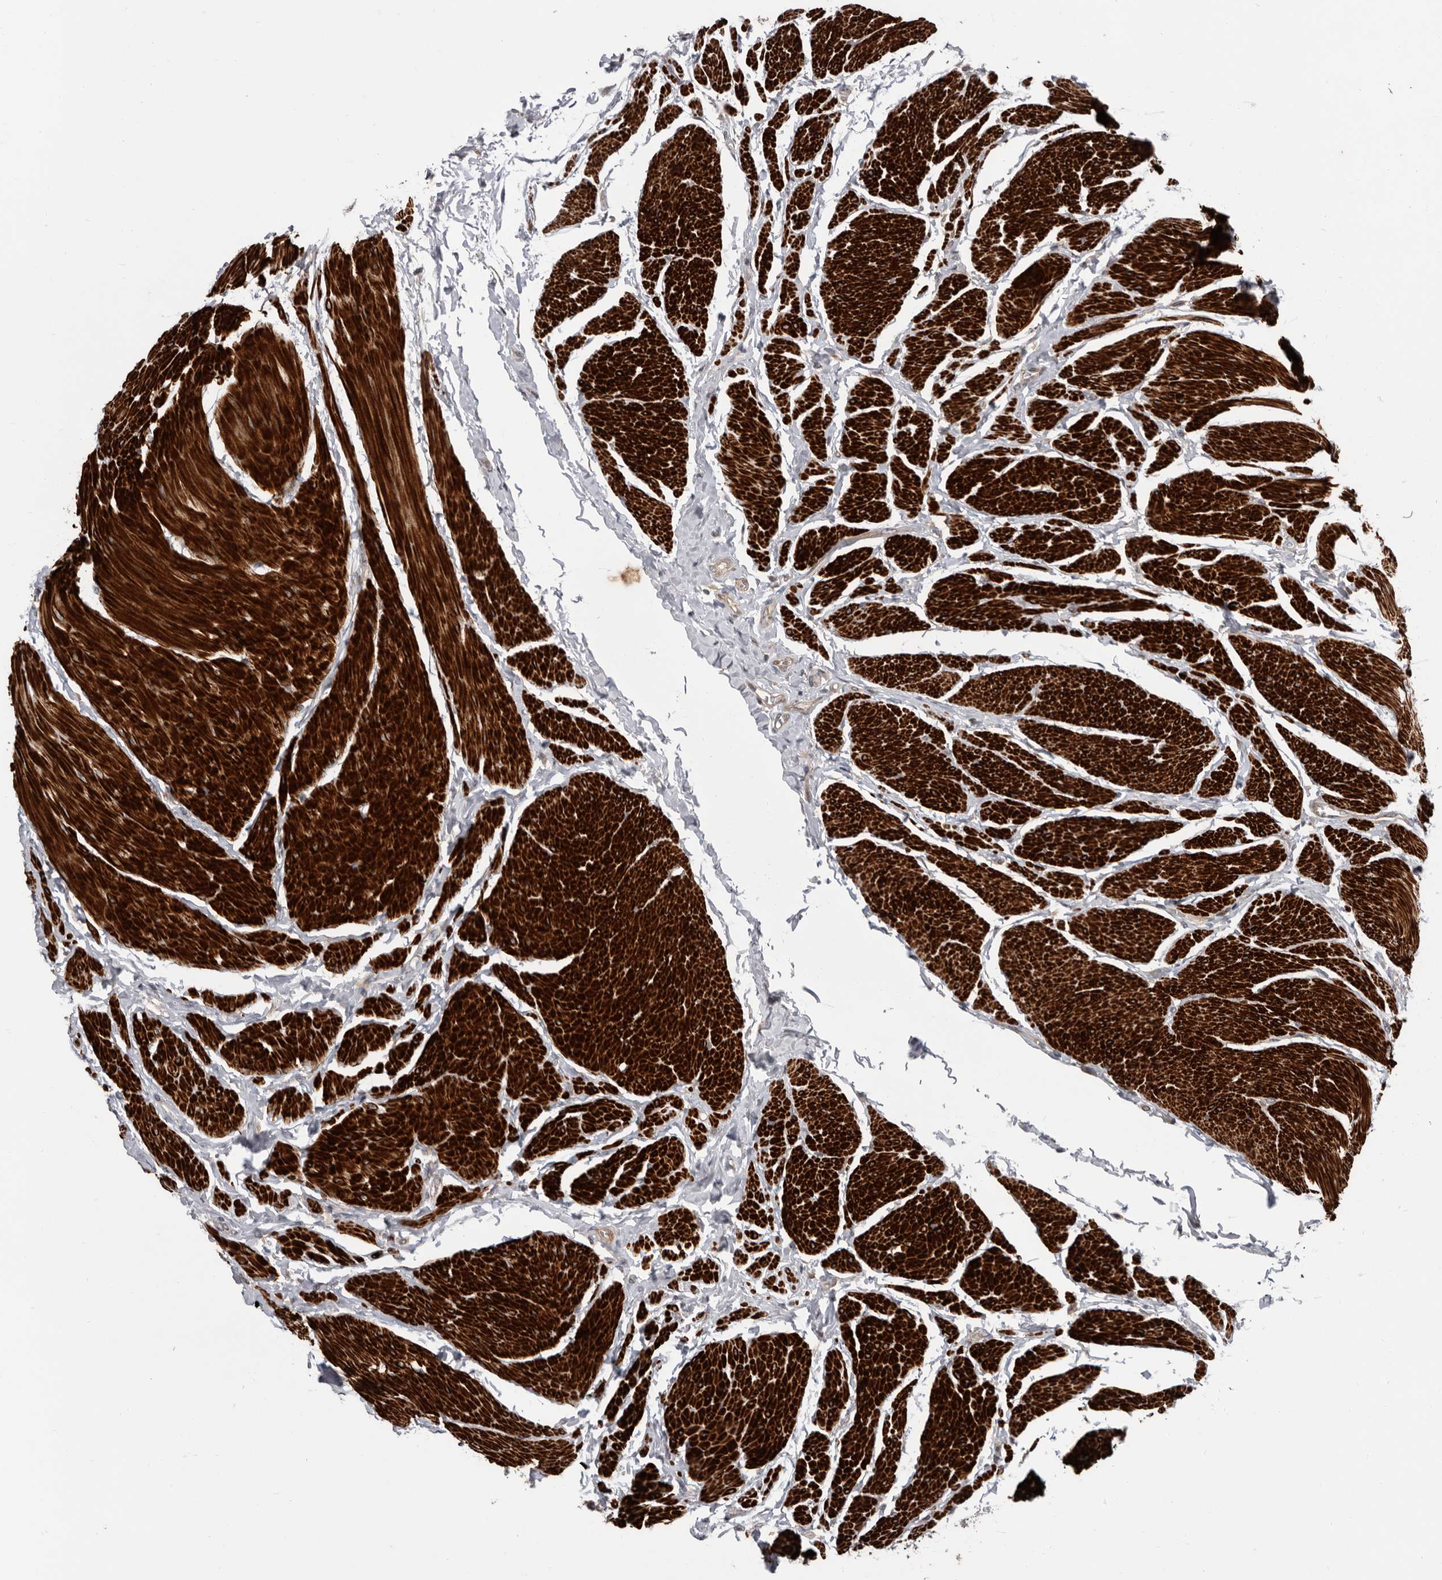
{"staining": {"intensity": "weak", "quantity": "25%-75%", "location": "cytoplasmic/membranous"}, "tissue": "urothelial cancer", "cell_type": "Tumor cells", "image_type": "cancer", "snomed": [{"axis": "morphology", "description": "Urothelial carcinoma, High grade"}, {"axis": "topography", "description": "Urinary bladder"}], "caption": "Human urothelial carcinoma (high-grade) stained with a brown dye reveals weak cytoplasmic/membranous positive expression in about 25%-75% of tumor cells.", "gene": "FGFR4", "patient": {"sex": "male", "age": 50}}